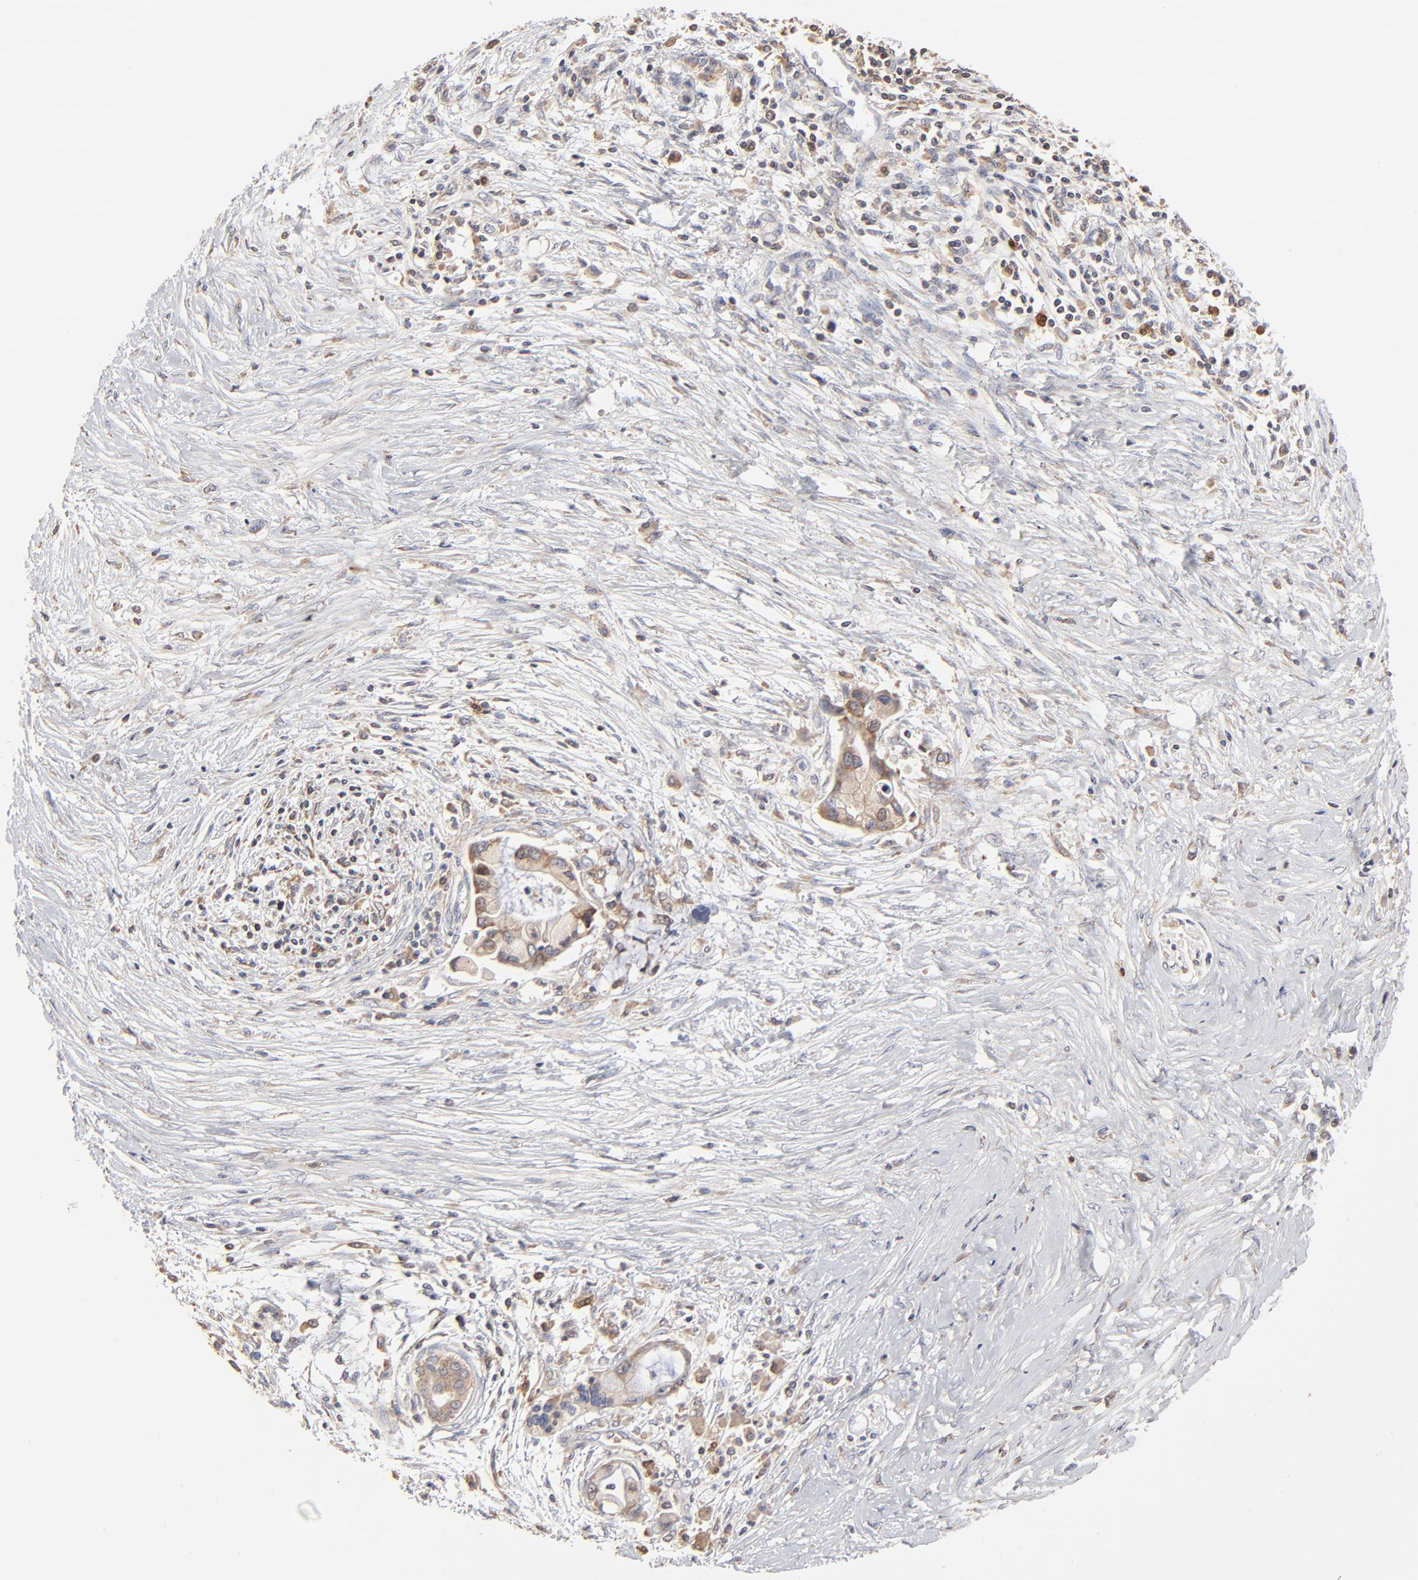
{"staining": {"intensity": "weak", "quantity": ">75%", "location": "cytoplasmic/membranous"}, "tissue": "pancreatic cancer", "cell_type": "Tumor cells", "image_type": "cancer", "snomed": [{"axis": "morphology", "description": "Adenocarcinoma, NOS"}, {"axis": "topography", "description": "Pancreas"}], "caption": "IHC staining of pancreatic adenocarcinoma, which reveals low levels of weak cytoplasmic/membranous staining in approximately >75% of tumor cells indicating weak cytoplasmic/membranous protein expression. The staining was performed using DAB (3,3'-diaminobenzidine) (brown) for protein detection and nuclei were counterstained in hematoxylin (blue).", "gene": "RNF213", "patient": {"sex": "female", "age": 59}}